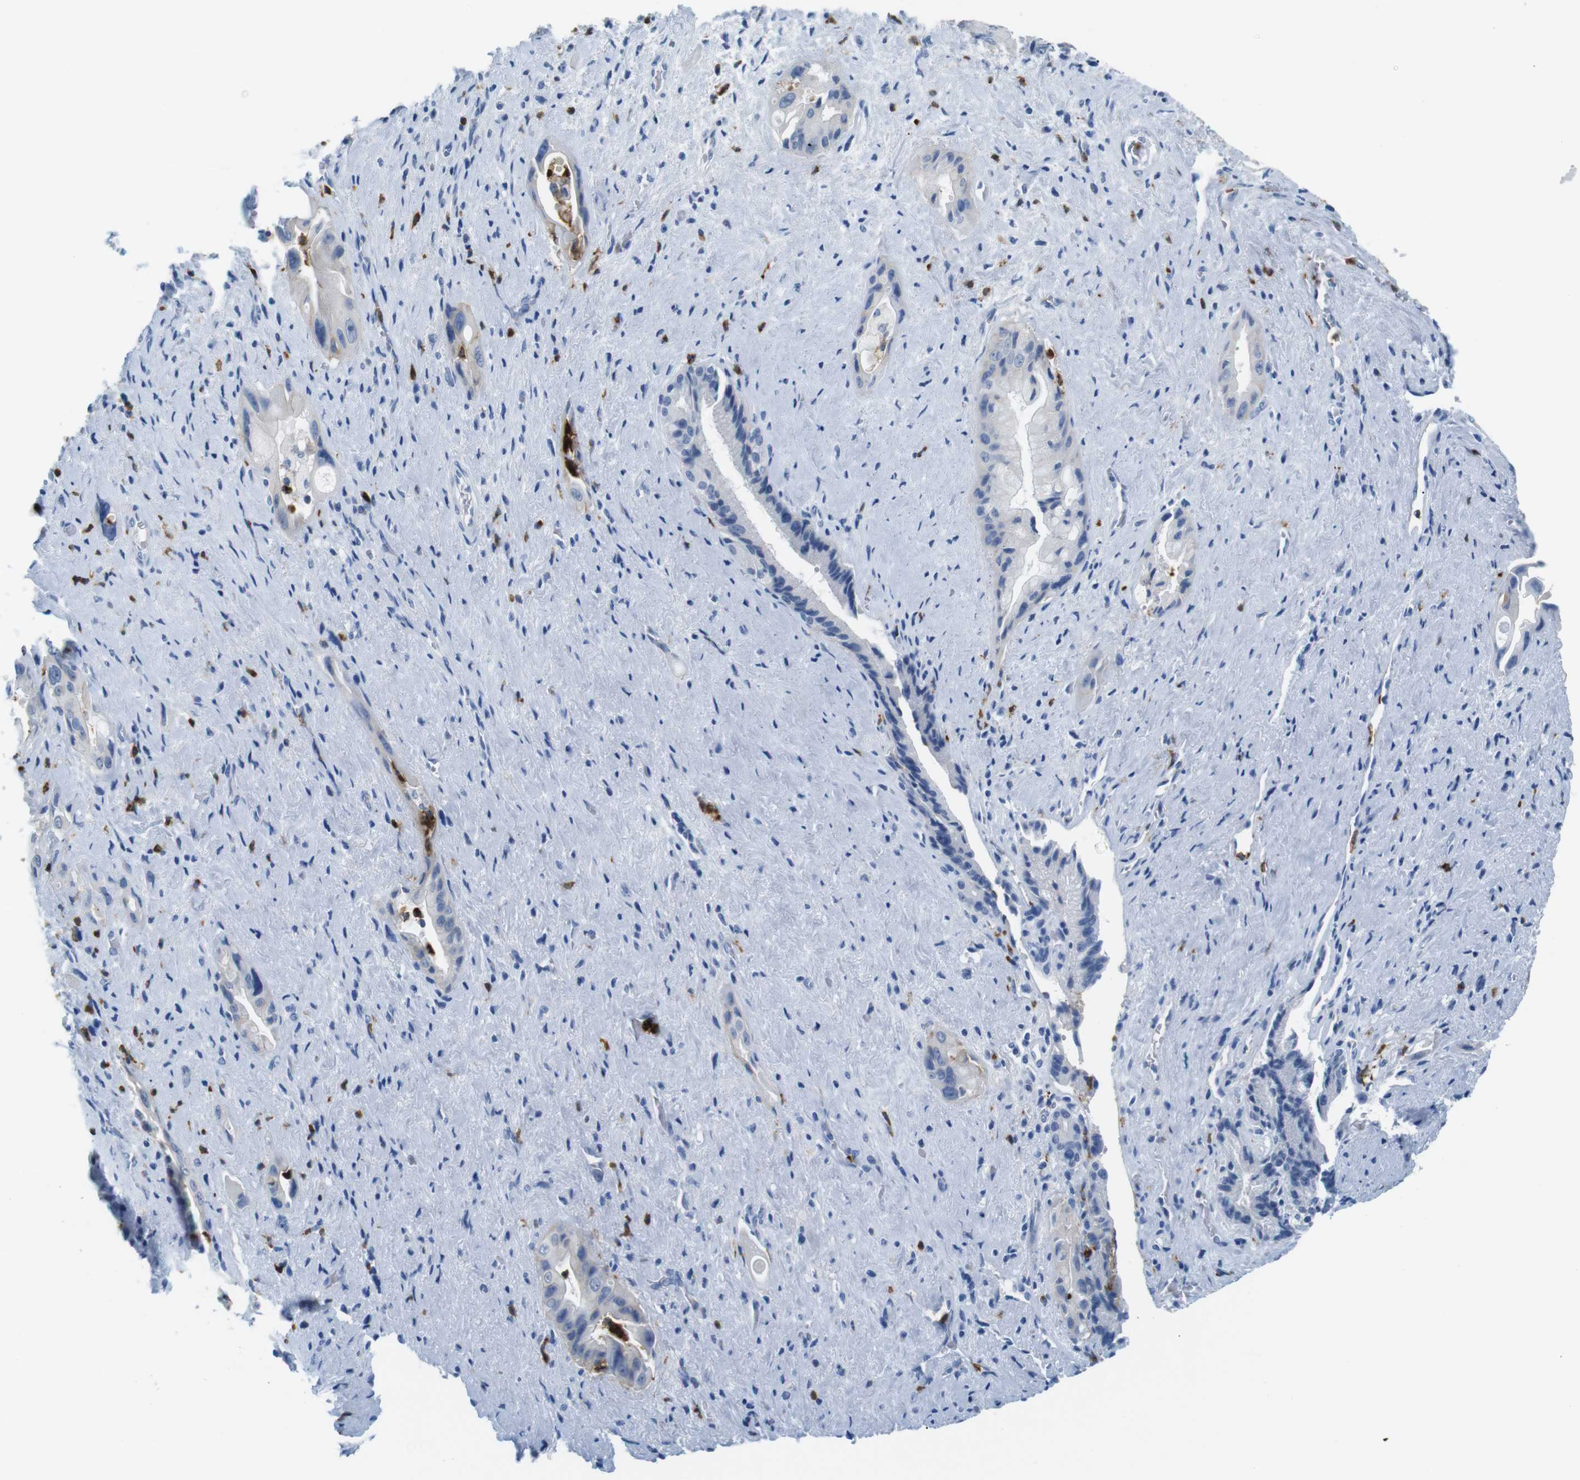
{"staining": {"intensity": "negative", "quantity": "none", "location": "none"}, "tissue": "pancreatic cancer", "cell_type": "Tumor cells", "image_type": "cancer", "snomed": [{"axis": "morphology", "description": "Adenocarcinoma, NOS"}, {"axis": "topography", "description": "Pancreas"}], "caption": "Immunohistochemistry (IHC) of human adenocarcinoma (pancreatic) reveals no positivity in tumor cells.", "gene": "MCEMP1", "patient": {"sex": "male", "age": 77}}